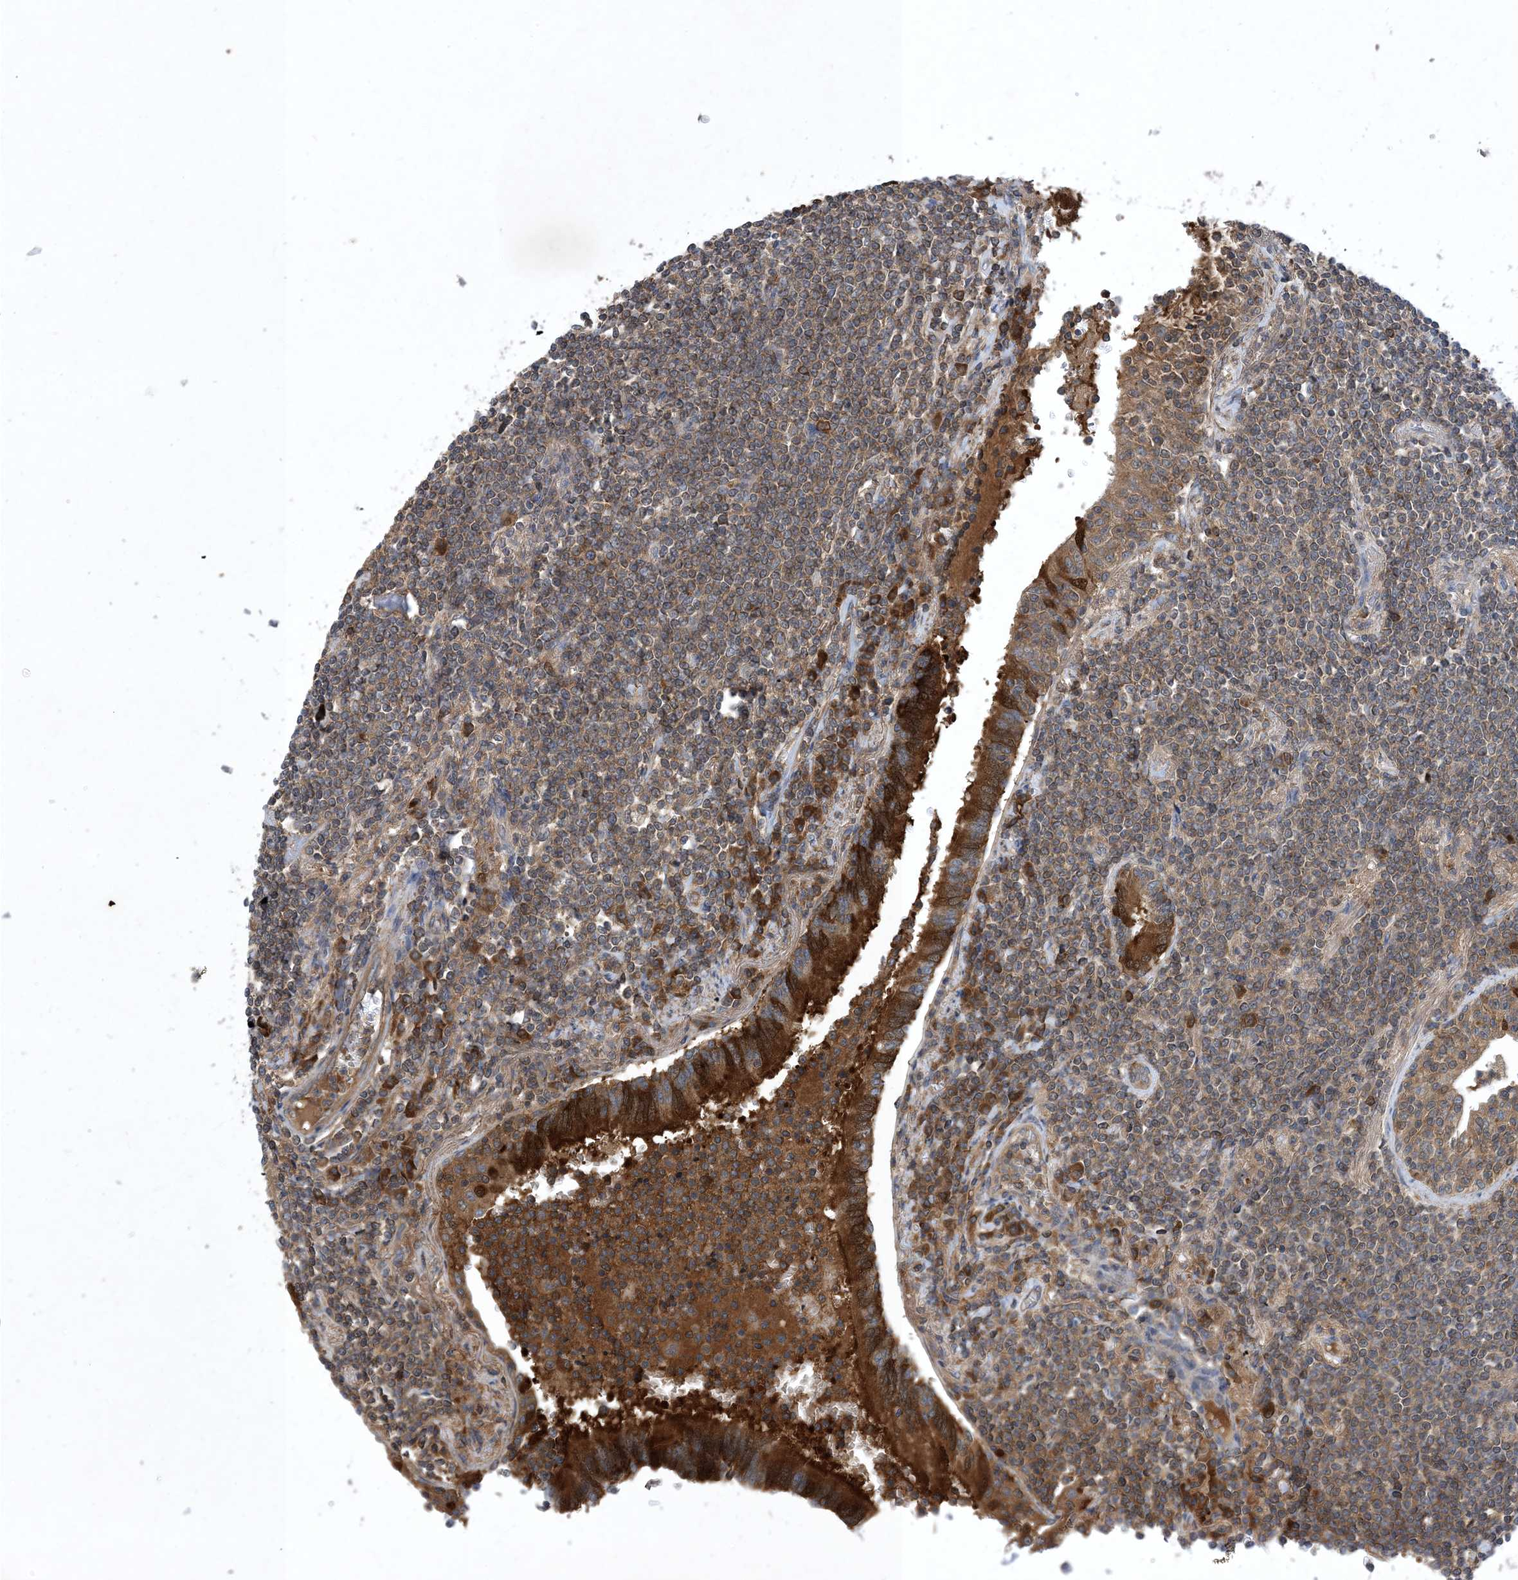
{"staining": {"intensity": "moderate", "quantity": ">75%", "location": "cytoplasmic/membranous"}, "tissue": "lymphoma", "cell_type": "Tumor cells", "image_type": "cancer", "snomed": [{"axis": "morphology", "description": "Malignant lymphoma, non-Hodgkin's type, Low grade"}, {"axis": "topography", "description": "Lung"}], "caption": "Protein expression analysis of human low-grade malignant lymphoma, non-Hodgkin's type reveals moderate cytoplasmic/membranous staining in about >75% of tumor cells.", "gene": "STK19", "patient": {"sex": "female", "age": 71}}